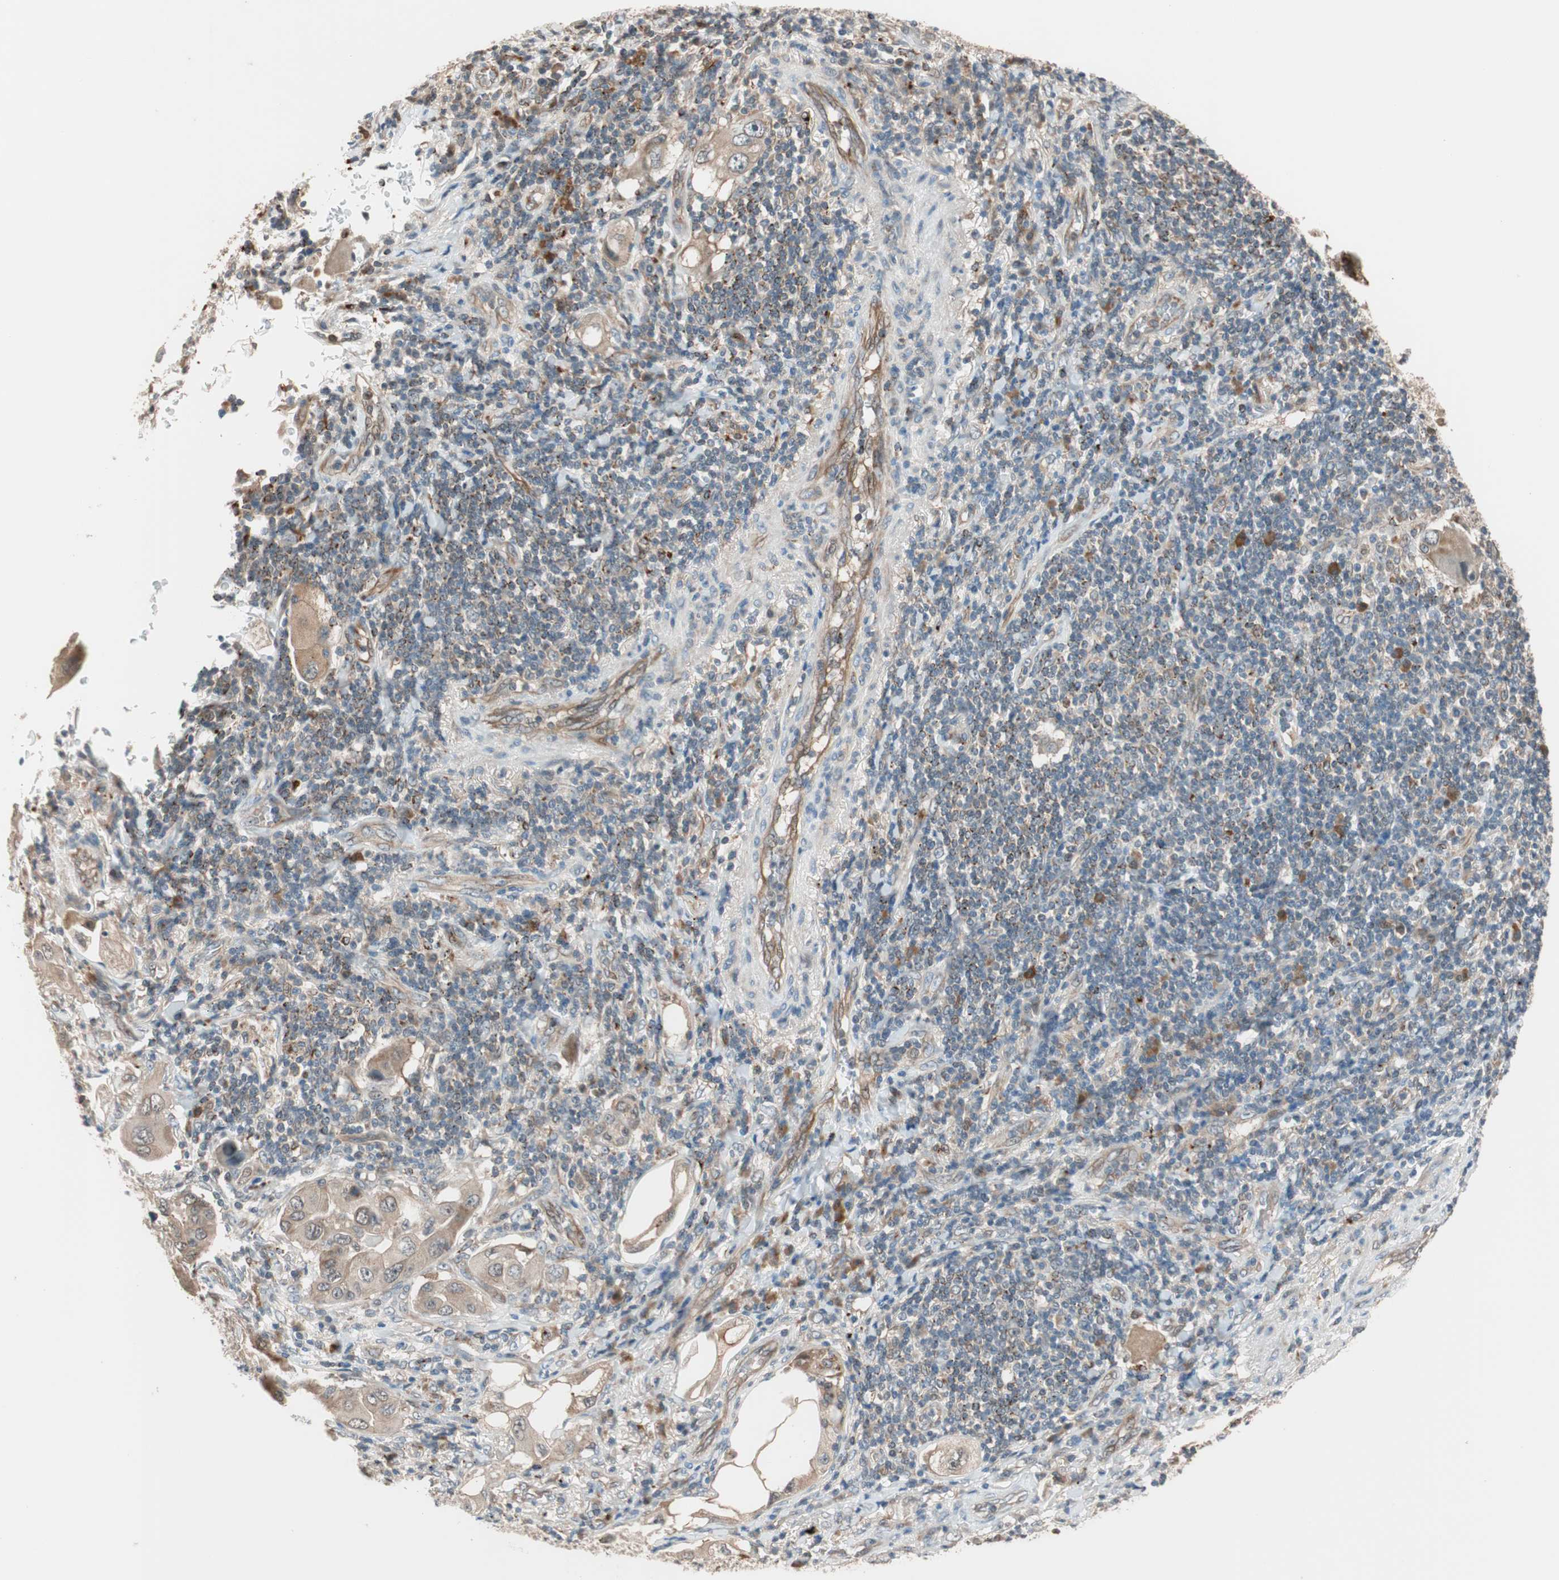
{"staining": {"intensity": "moderate", "quantity": ">75%", "location": "cytoplasmic/membranous"}, "tissue": "lung cancer", "cell_type": "Tumor cells", "image_type": "cancer", "snomed": [{"axis": "morphology", "description": "Adenocarcinoma, NOS"}, {"axis": "topography", "description": "Lung"}], "caption": "Immunohistochemical staining of human lung adenocarcinoma demonstrates moderate cytoplasmic/membranous protein positivity in about >75% of tumor cells.", "gene": "PIK3R3", "patient": {"sex": "female", "age": 65}}